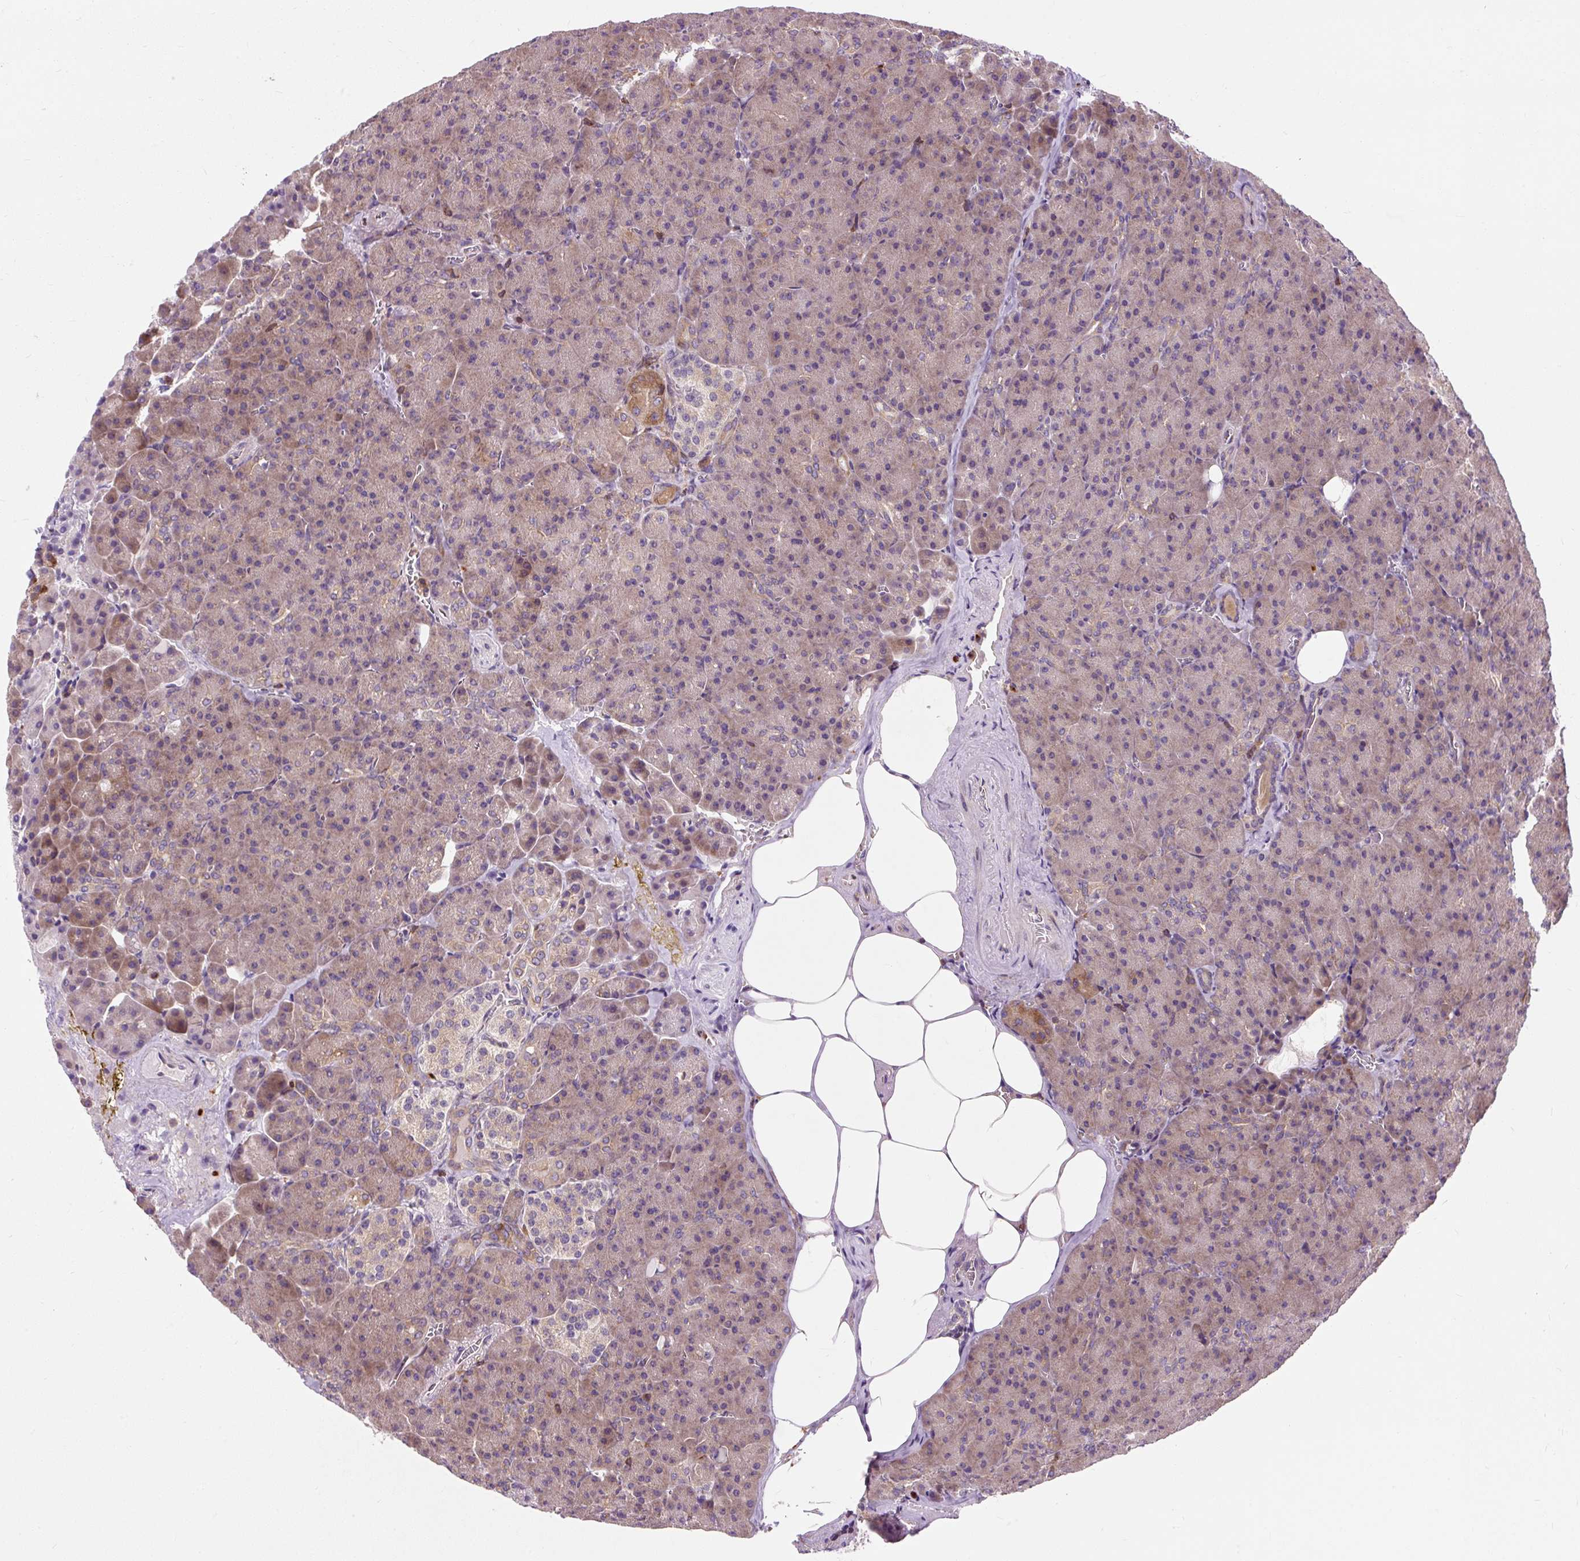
{"staining": {"intensity": "weak", "quantity": "25%-75%", "location": "cytoplasmic/membranous"}, "tissue": "pancreas", "cell_type": "Exocrine glandular cells", "image_type": "normal", "snomed": [{"axis": "morphology", "description": "Normal tissue, NOS"}, {"axis": "topography", "description": "Pancreas"}], "caption": "Unremarkable pancreas exhibits weak cytoplasmic/membranous positivity in about 25%-75% of exocrine glandular cells The protein of interest is shown in brown color, while the nuclei are stained blue..", "gene": "CISD3", "patient": {"sex": "female", "age": 74}}